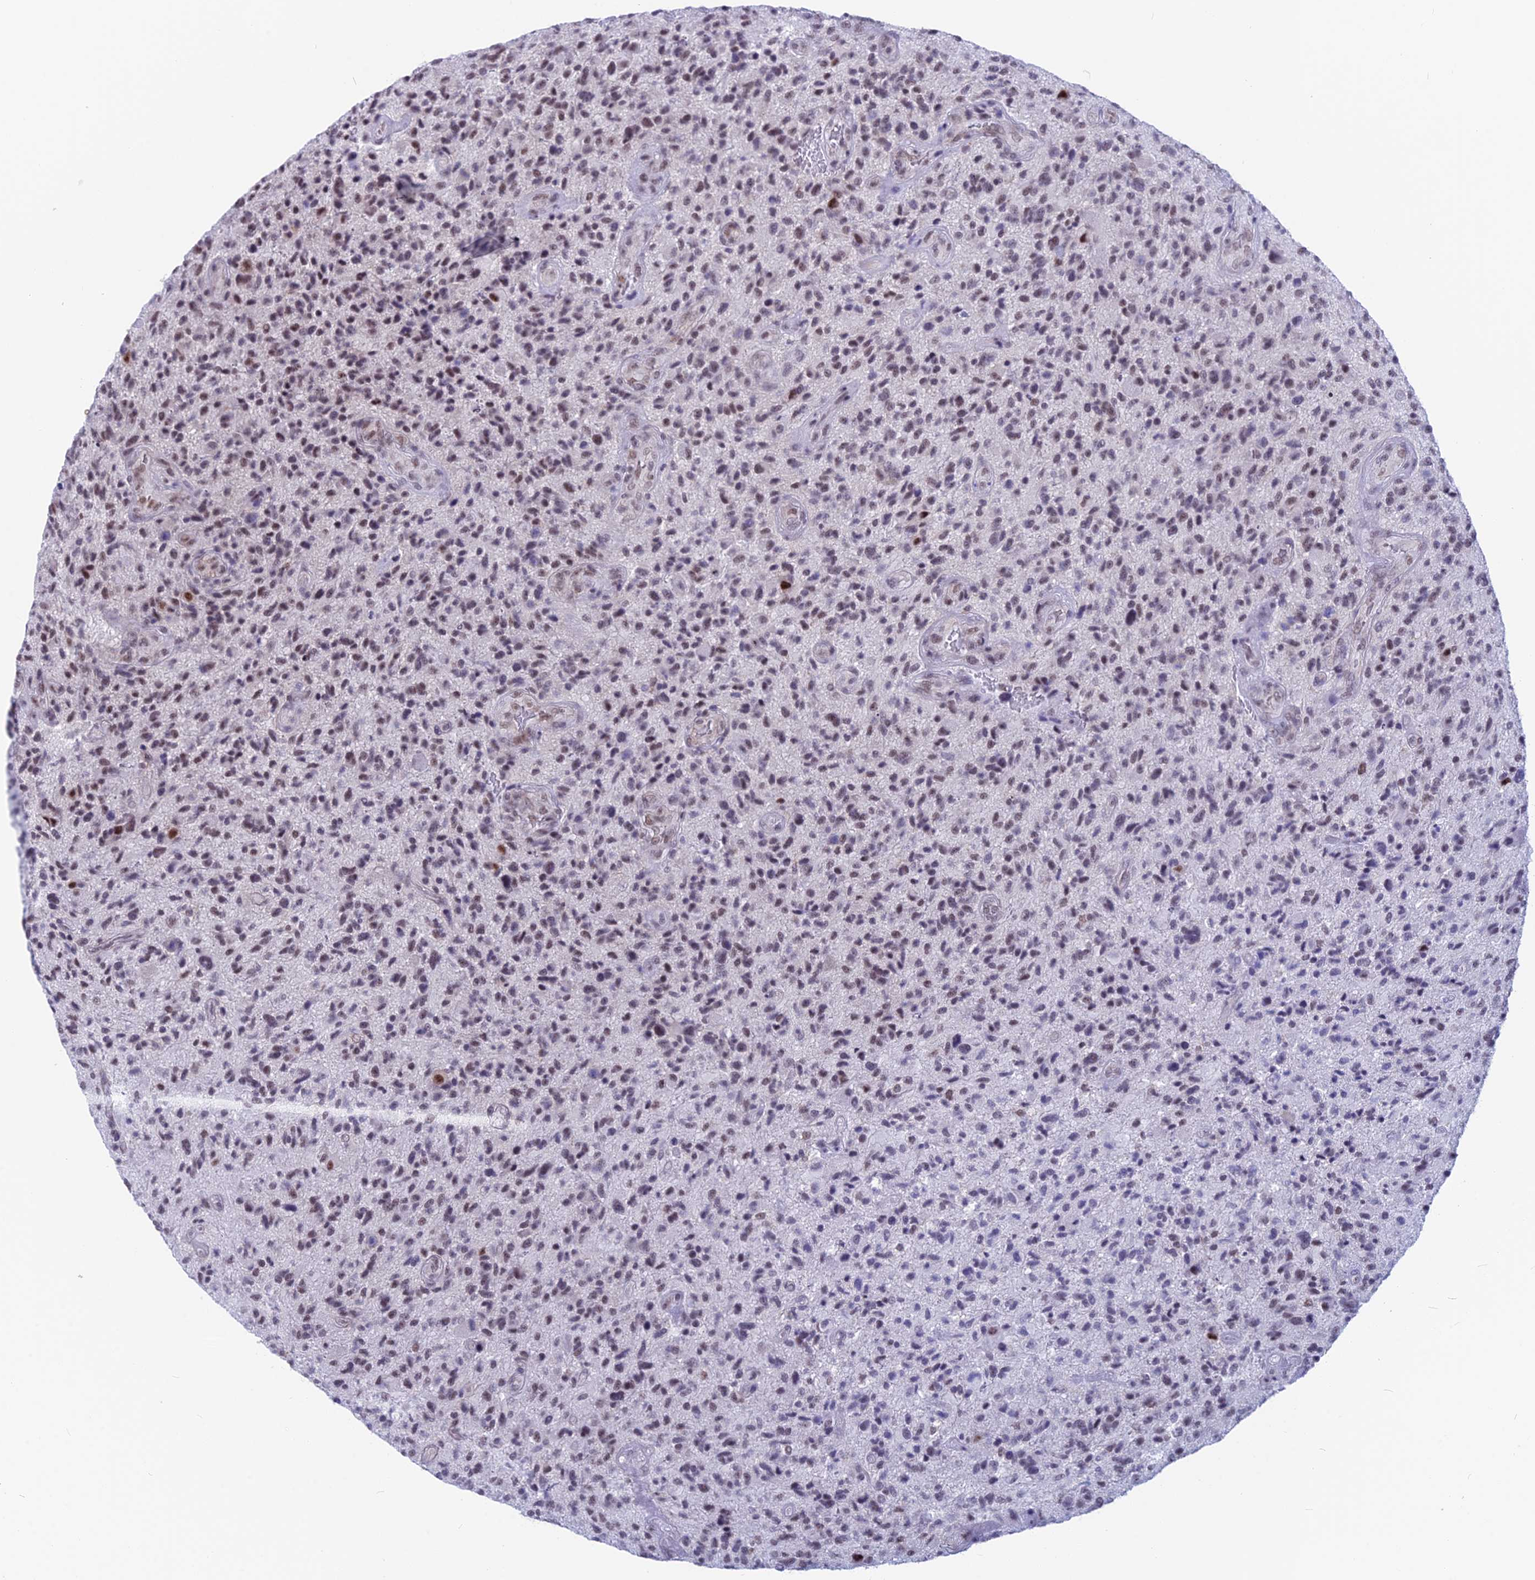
{"staining": {"intensity": "moderate", "quantity": "<25%", "location": "nuclear"}, "tissue": "glioma", "cell_type": "Tumor cells", "image_type": "cancer", "snomed": [{"axis": "morphology", "description": "Glioma, malignant, High grade"}, {"axis": "topography", "description": "Brain"}], "caption": "Immunohistochemistry (IHC) image of neoplastic tissue: glioma stained using immunohistochemistry reveals low levels of moderate protein expression localized specifically in the nuclear of tumor cells, appearing as a nuclear brown color.", "gene": "SRSF5", "patient": {"sex": "male", "age": 47}}